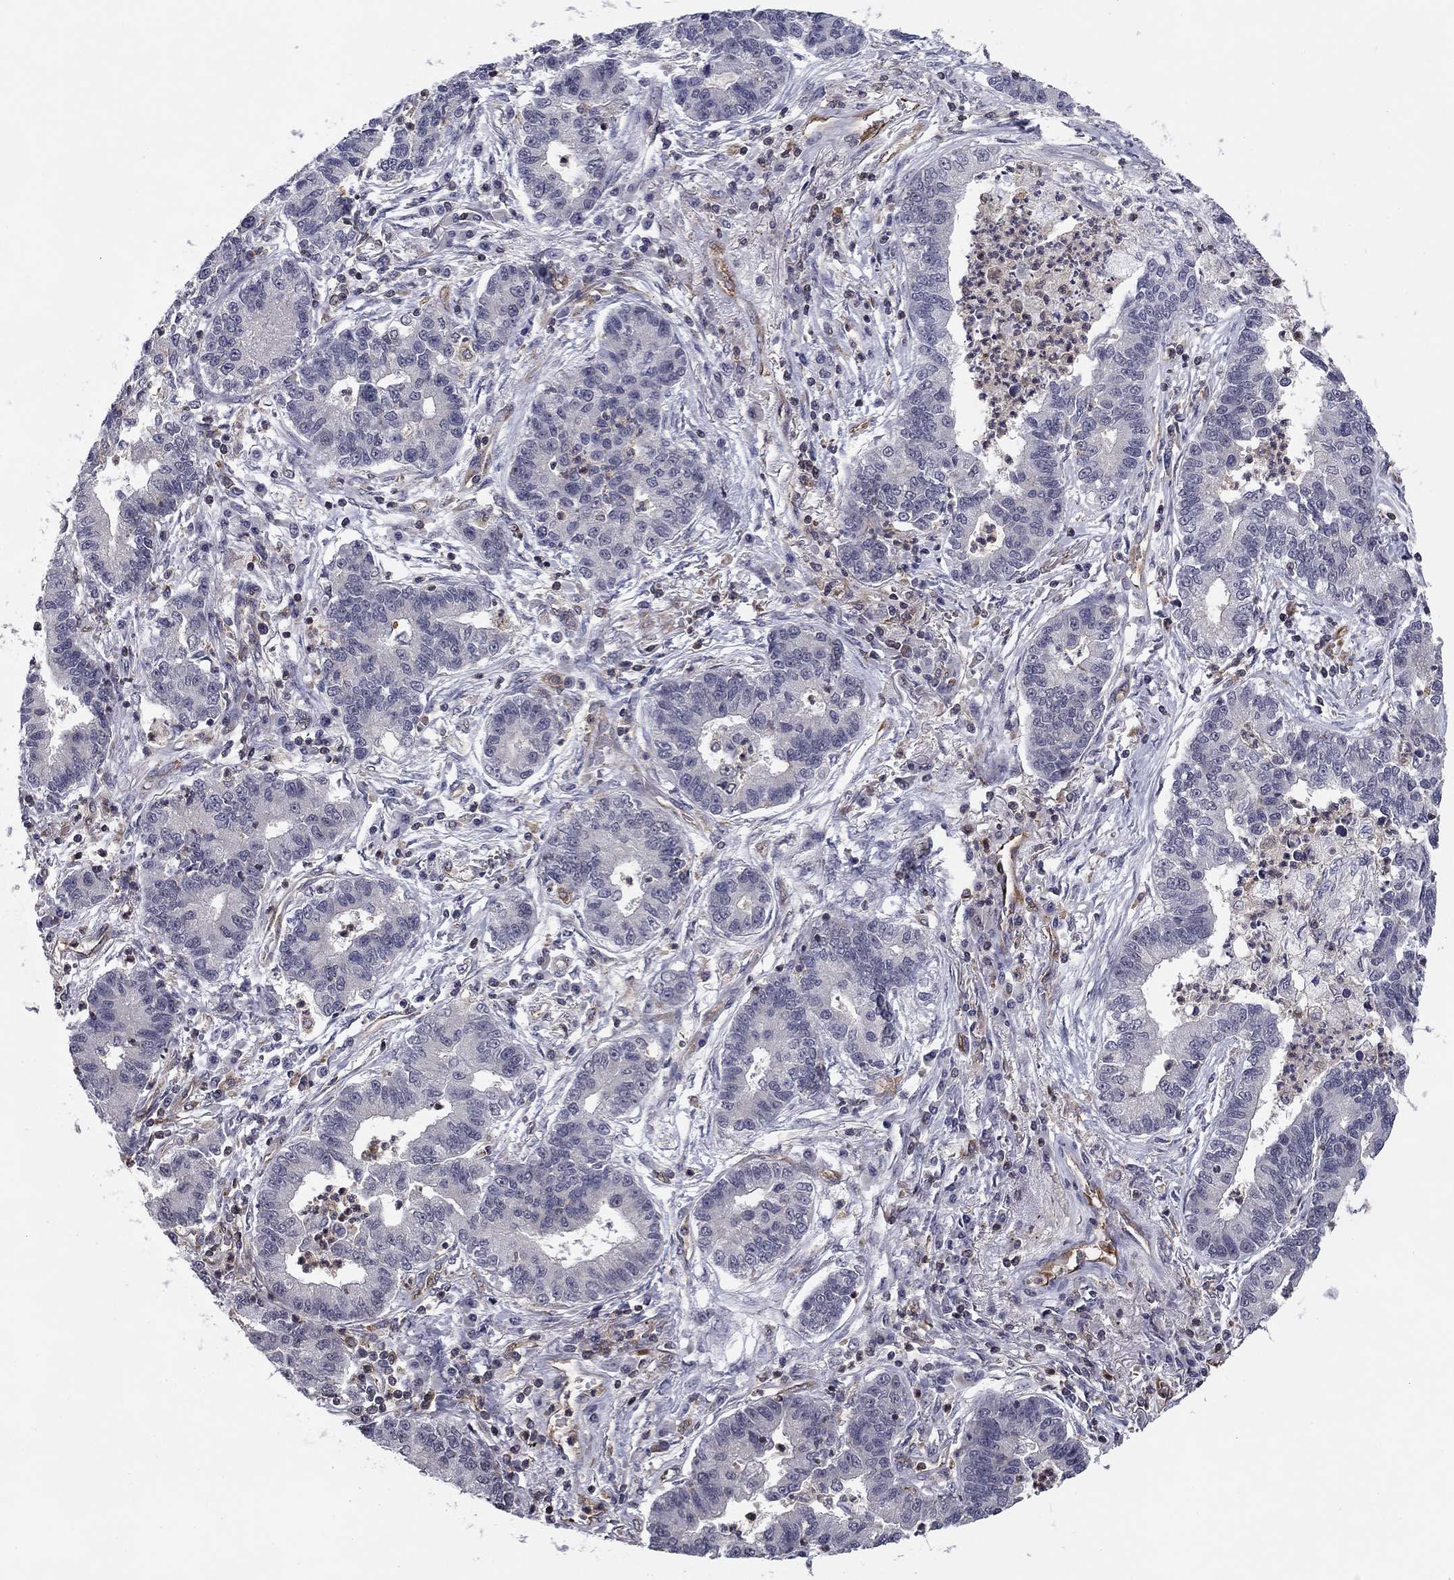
{"staining": {"intensity": "negative", "quantity": "none", "location": "none"}, "tissue": "lung cancer", "cell_type": "Tumor cells", "image_type": "cancer", "snomed": [{"axis": "morphology", "description": "Adenocarcinoma, NOS"}, {"axis": "topography", "description": "Lung"}], "caption": "IHC image of lung cancer (adenocarcinoma) stained for a protein (brown), which displays no staining in tumor cells.", "gene": "PLCB2", "patient": {"sex": "female", "age": 57}}